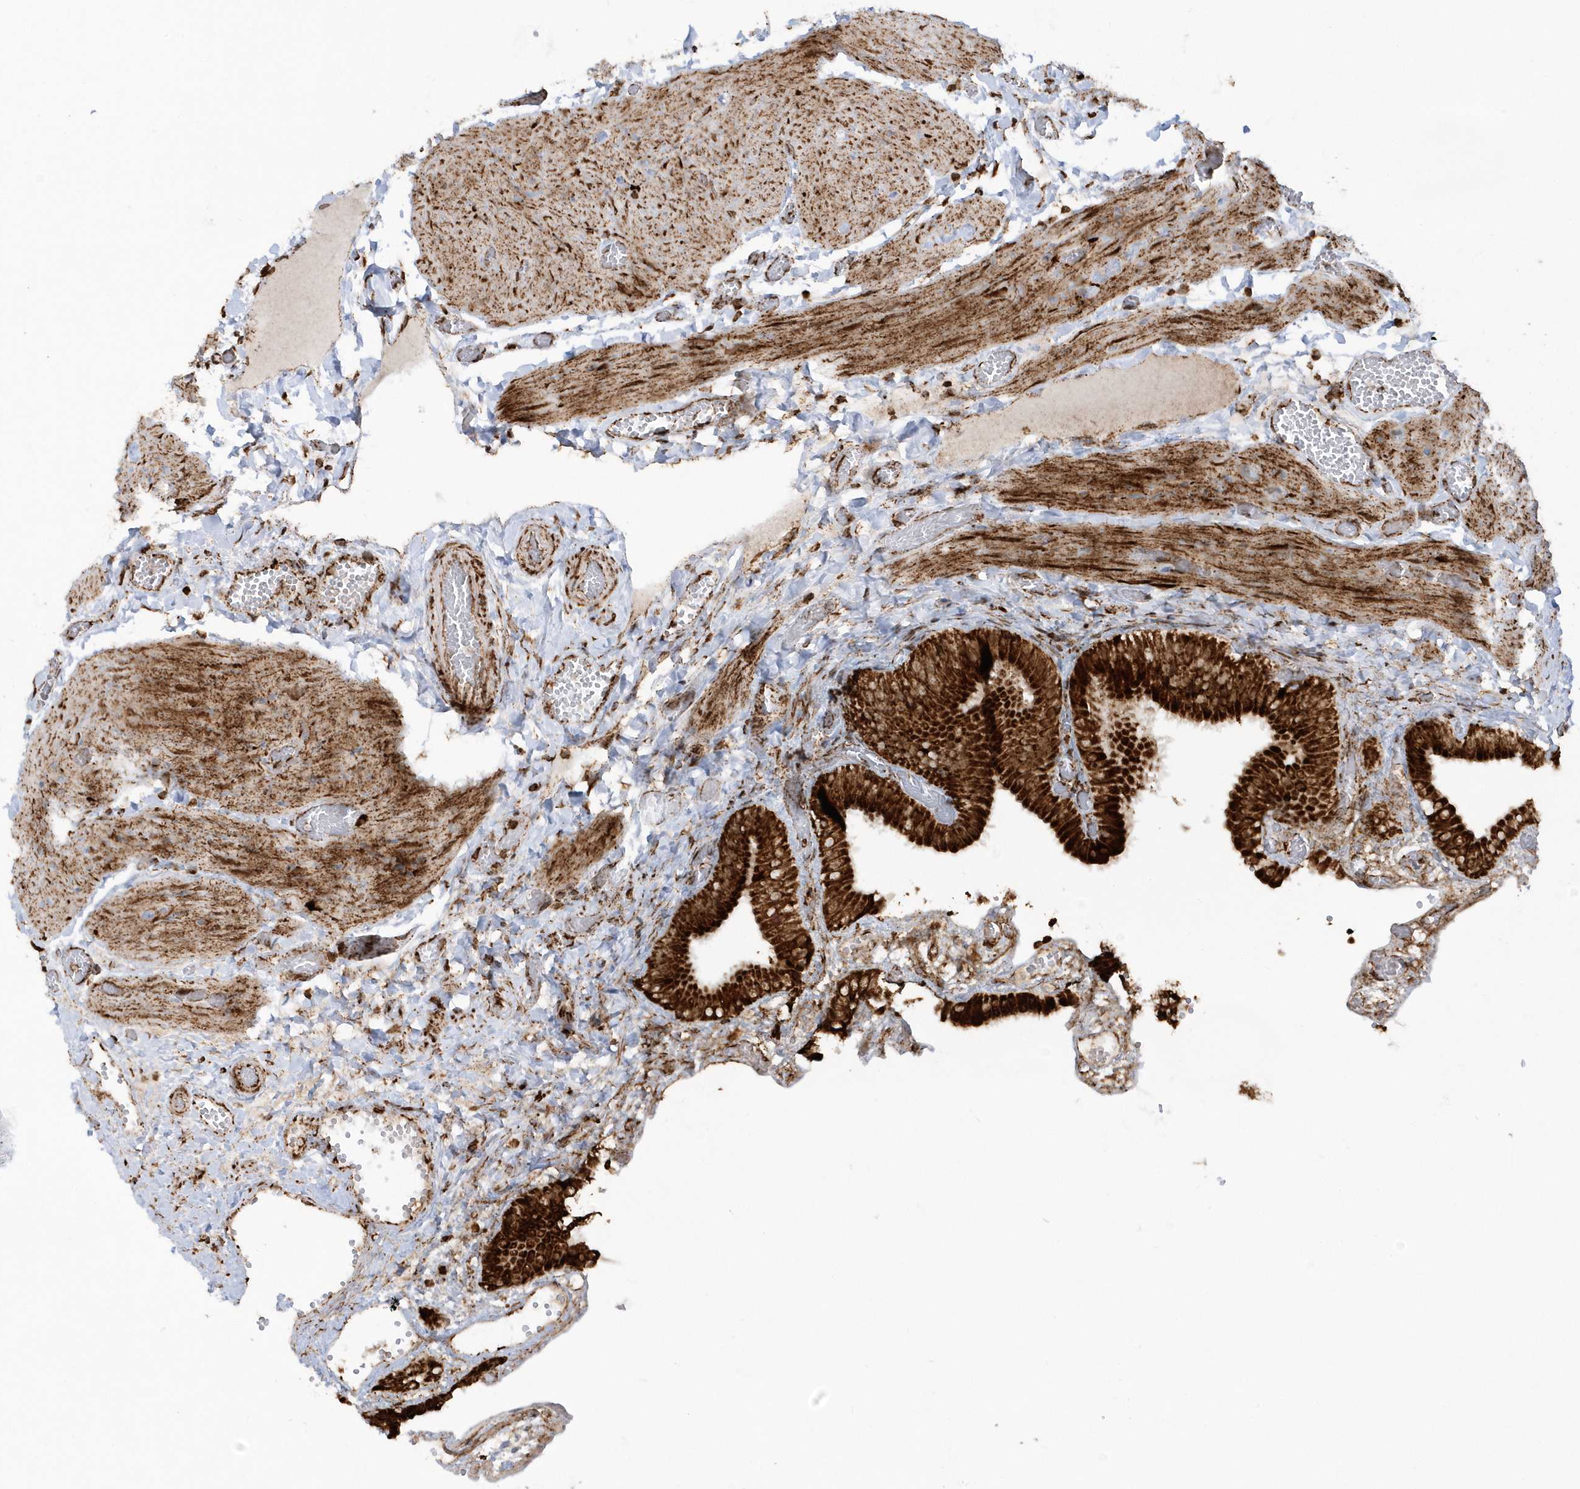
{"staining": {"intensity": "strong", "quantity": ">75%", "location": "cytoplasmic/membranous"}, "tissue": "gallbladder", "cell_type": "Glandular cells", "image_type": "normal", "snomed": [{"axis": "morphology", "description": "Normal tissue, NOS"}, {"axis": "topography", "description": "Gallbladder"}], "caption": "Immunohistochemical staining of benign gallbladder reveals strong cytoplasmic/membranous protein positivity in about >75% of glandular cells.", "gene": "CRY2", "patient": {"sex": "female", "age": 64}}